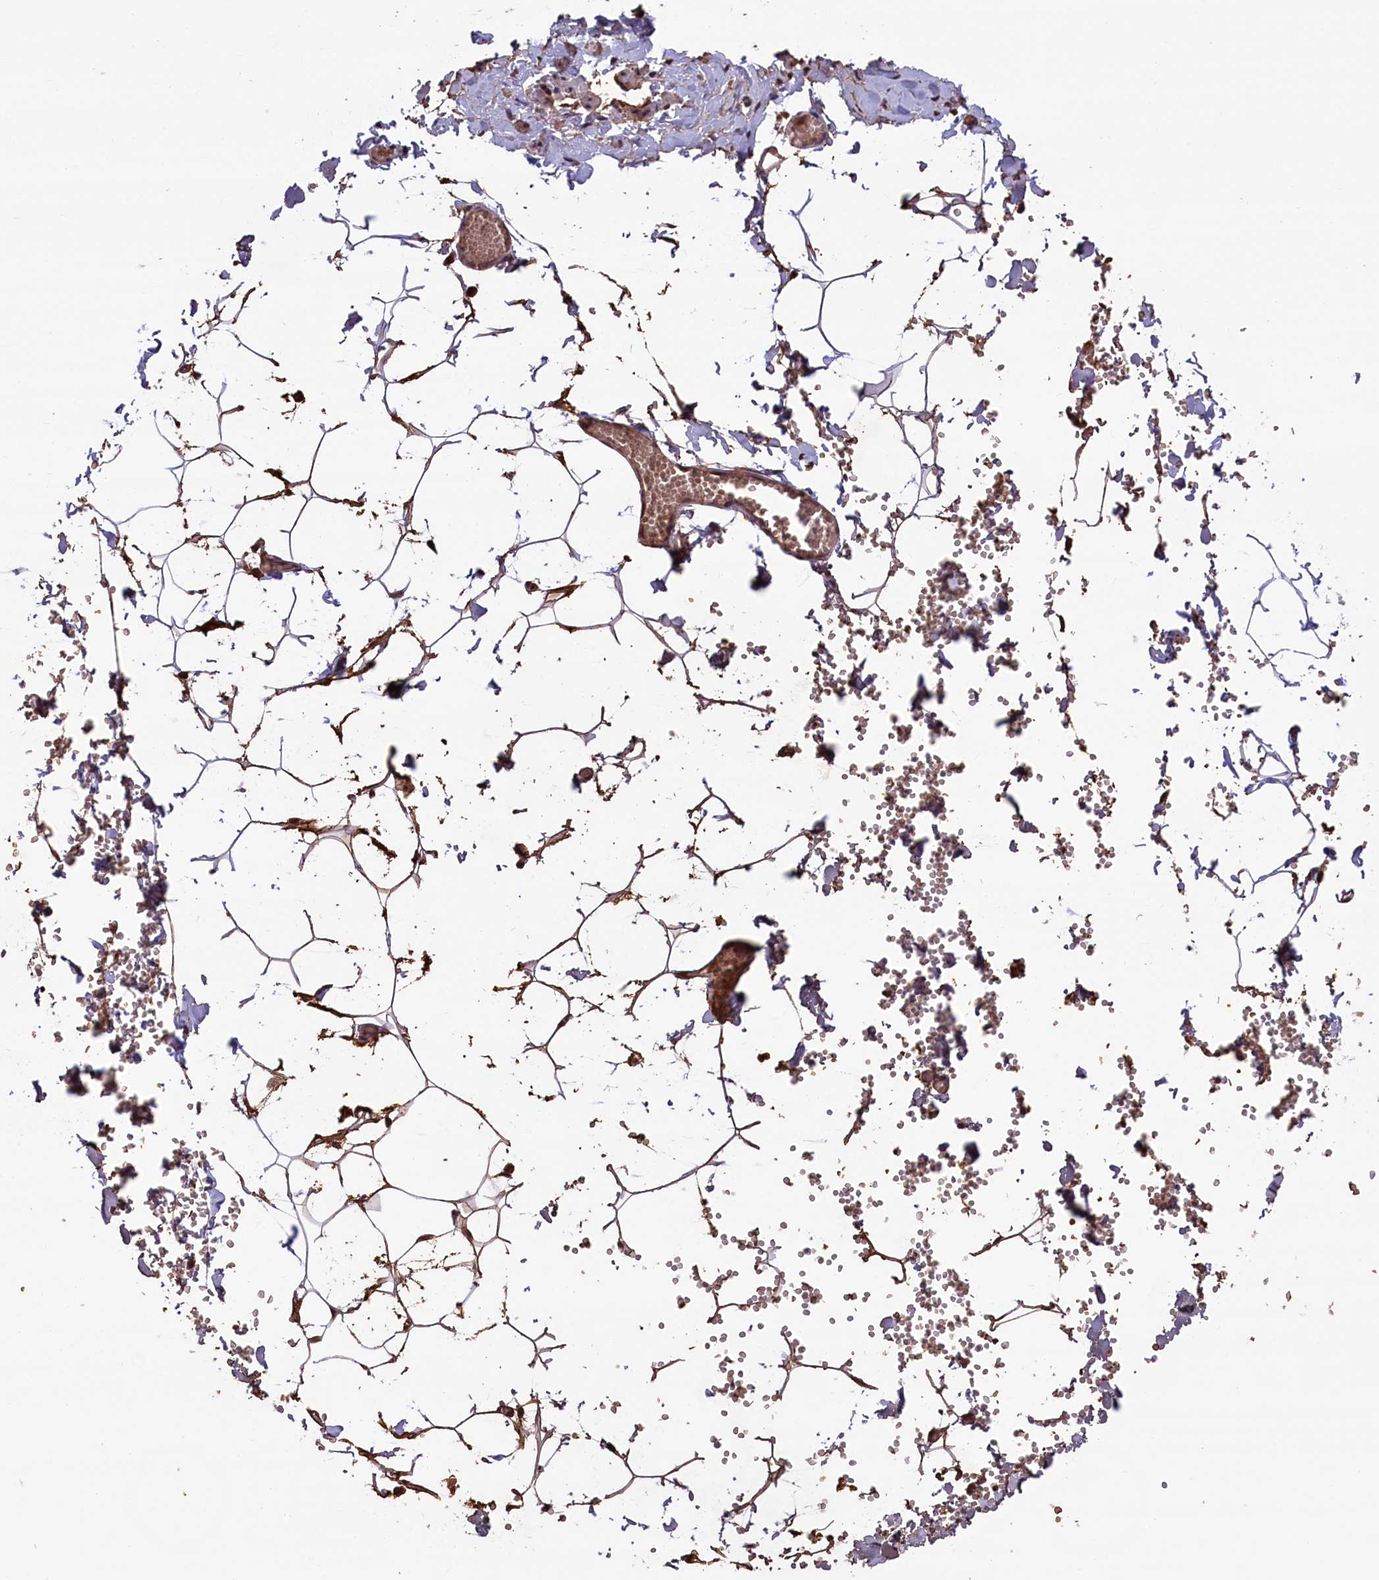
{"staining": {"intensity": "moderate", "quantity": ">75%", "location": "nuclear"}, "tissue": "adipose tissue", "cell_type": "Adipocytes", "image_type": "normal", "snomed": [{"axis": "morphology", "description": "Normal tissue, NOS"}, {"axis": "topography", "description": "Gallbladder"}, {"axis": "topography", "description": "Peripheral nerve tissue"}], "caption": "About >75% of adipocytes in benign adipose tissue show moderate nuclear protein staining as visualized by brown immunohistochemical staining.", "gene": "MPHOSPH8", "patient": {"sex": "male", "age": 38}}